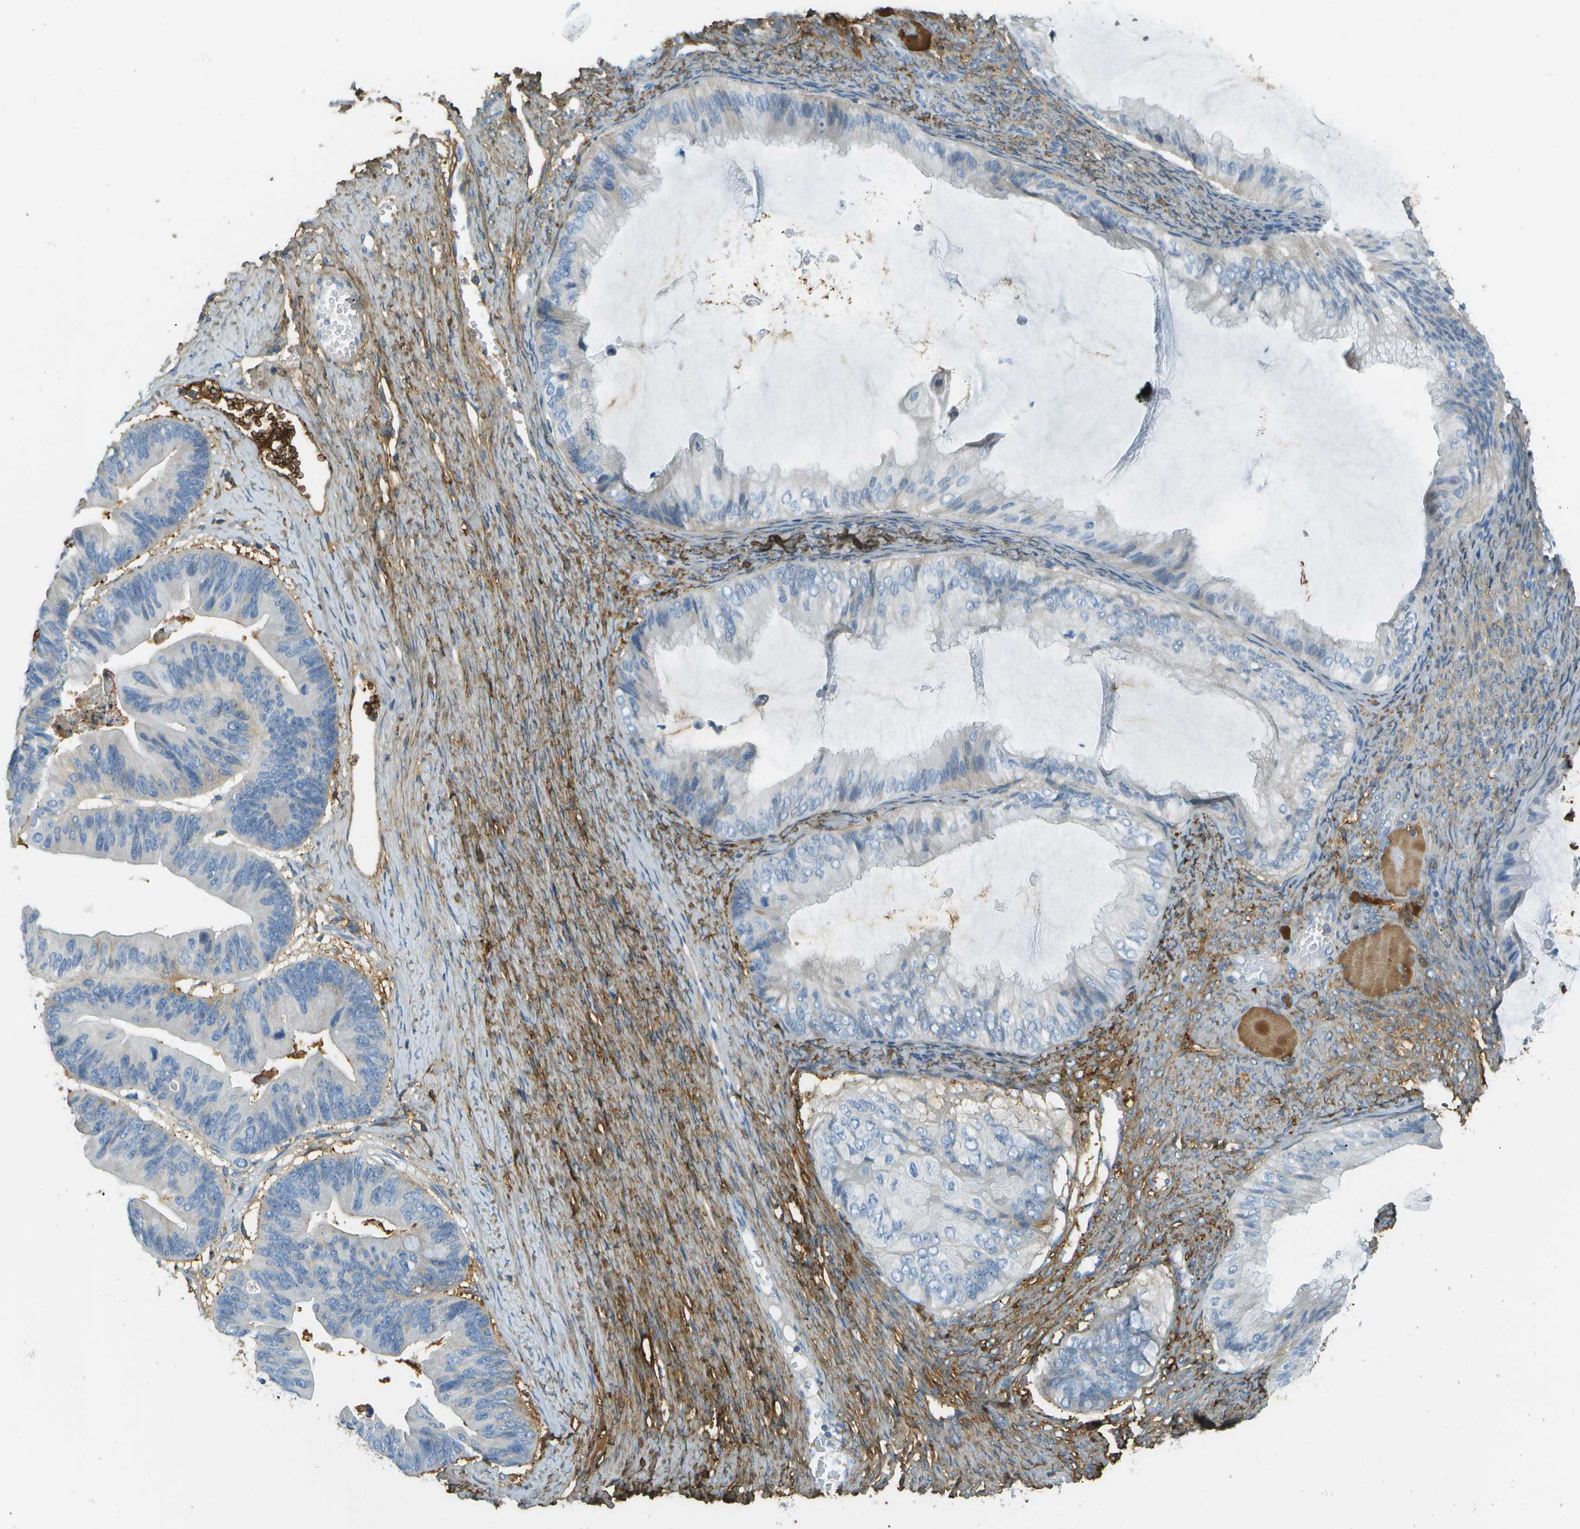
{"staining": {"intensity": "negative", "quantity": "none", "location": "none"}, "tissue": "ovarian cancer", "cell_type": "Tumor cells", "image_type": "cancer", "snomed": [{"axis": "morphology", "description": "Cystadenocarcinoma, mucinous, NOS"}, {"axis": "topography", "description": "Ovary"}], "caption": "A micrograph of human ovarian cancer is negative for staining in tumor cells.", "gene": "DCN", "patient": {"sex": "female", "age": 61}}